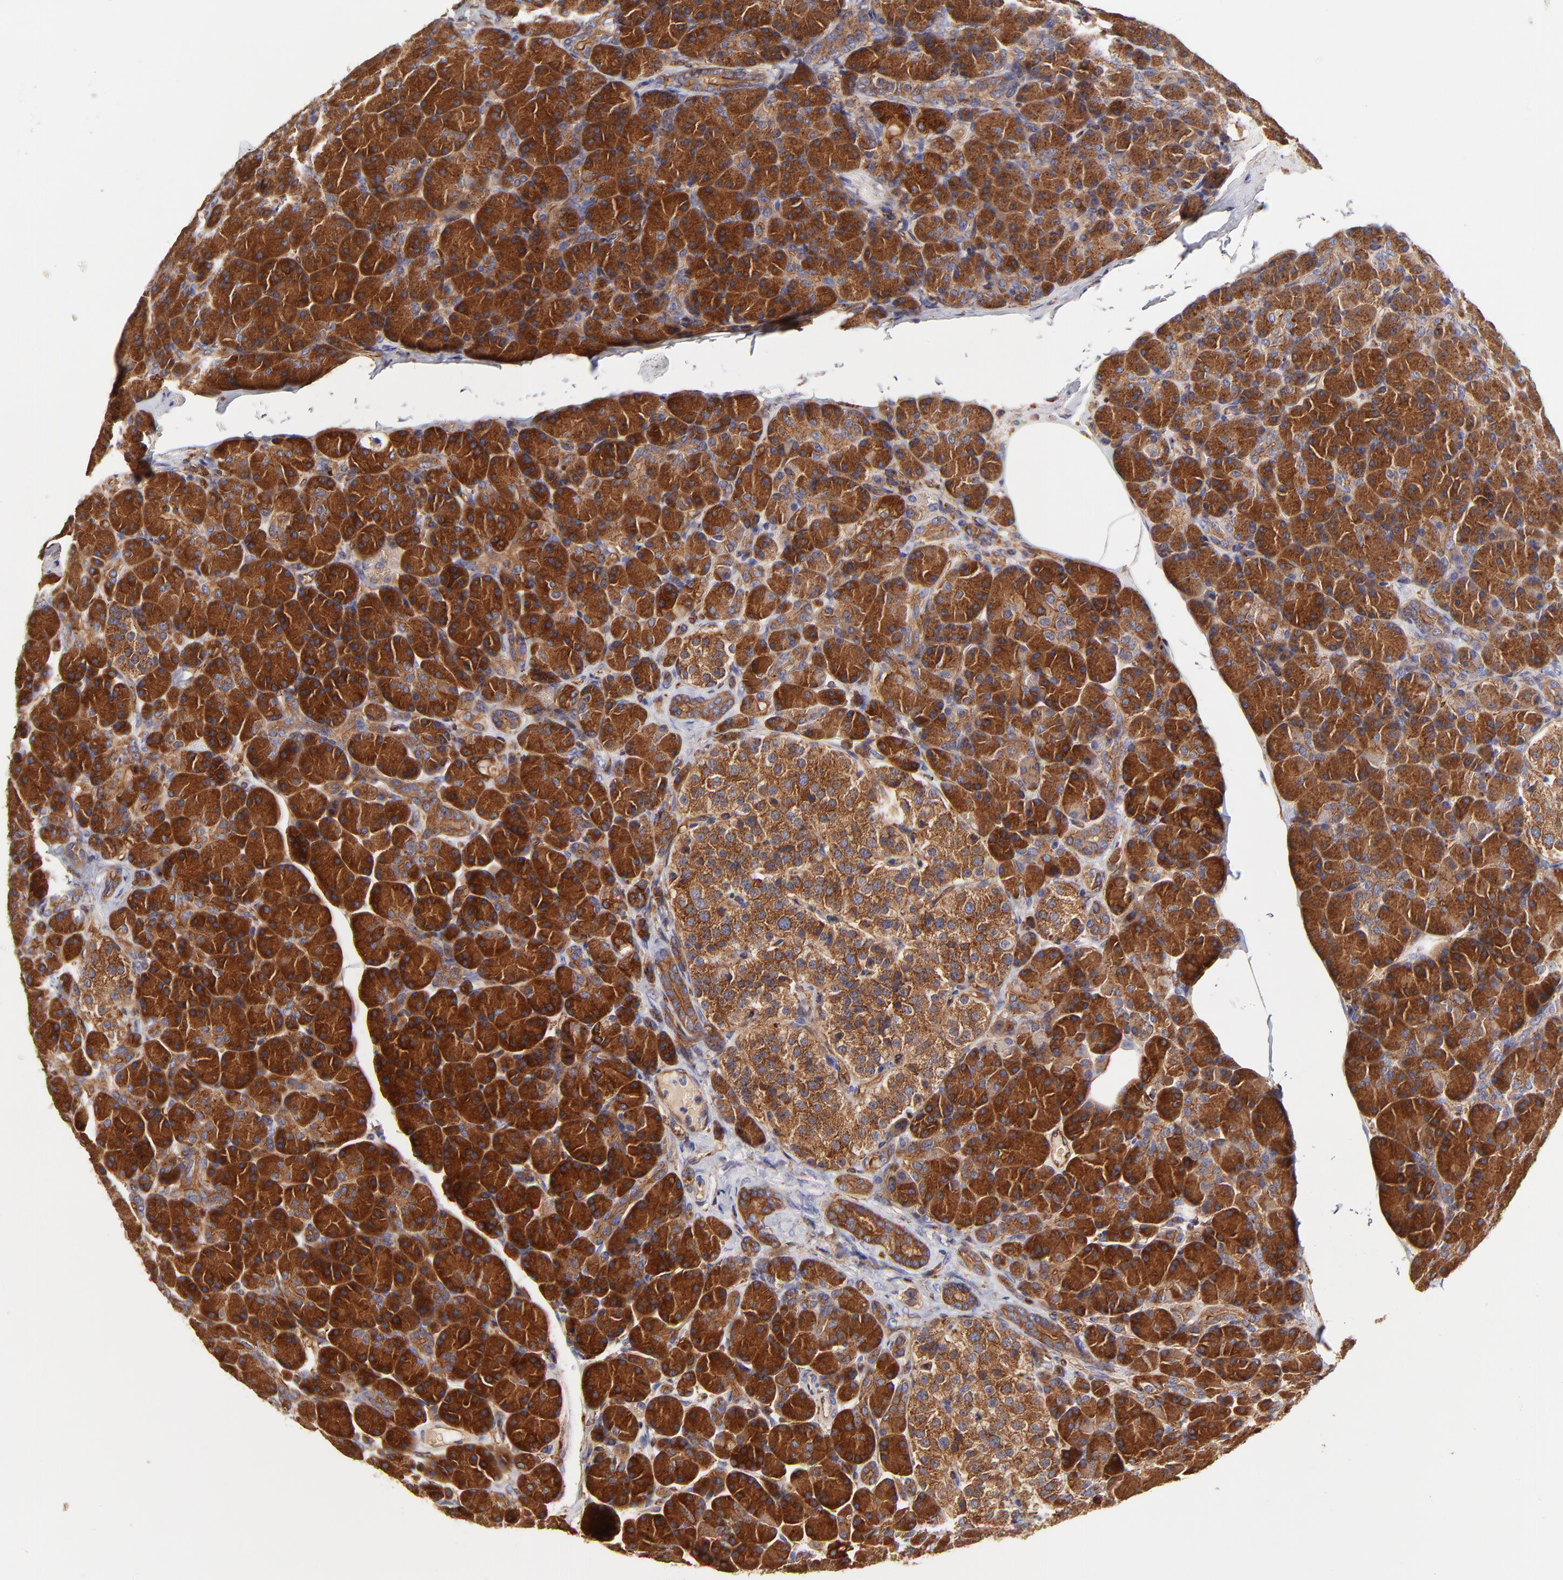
{"staining": {"intensity": "strong", "quantity": ">75%", "location": "cytoplasmic/membranous"}, "tissue": "pancreas", "cell_type": "Exocrine glandular cells", "image_type": "normal", "snomed": [{"axis": "morphology", "description": "Normal tissue, NOS"}, {"axis": "topography", "description": "Pancreas"}], "caption": "Pancreas was stained to show a protein in brown. There is high levels of strong cytoplasmic/membranous staining in approximately >75% of exocrine glandular cells. (Stains: DAB in brown, nuclei in blue, Microscopy: brightfield microscopy at high magnification).", "gene": "CD2AP", "patient": {"sex": "female", "age": 43}}